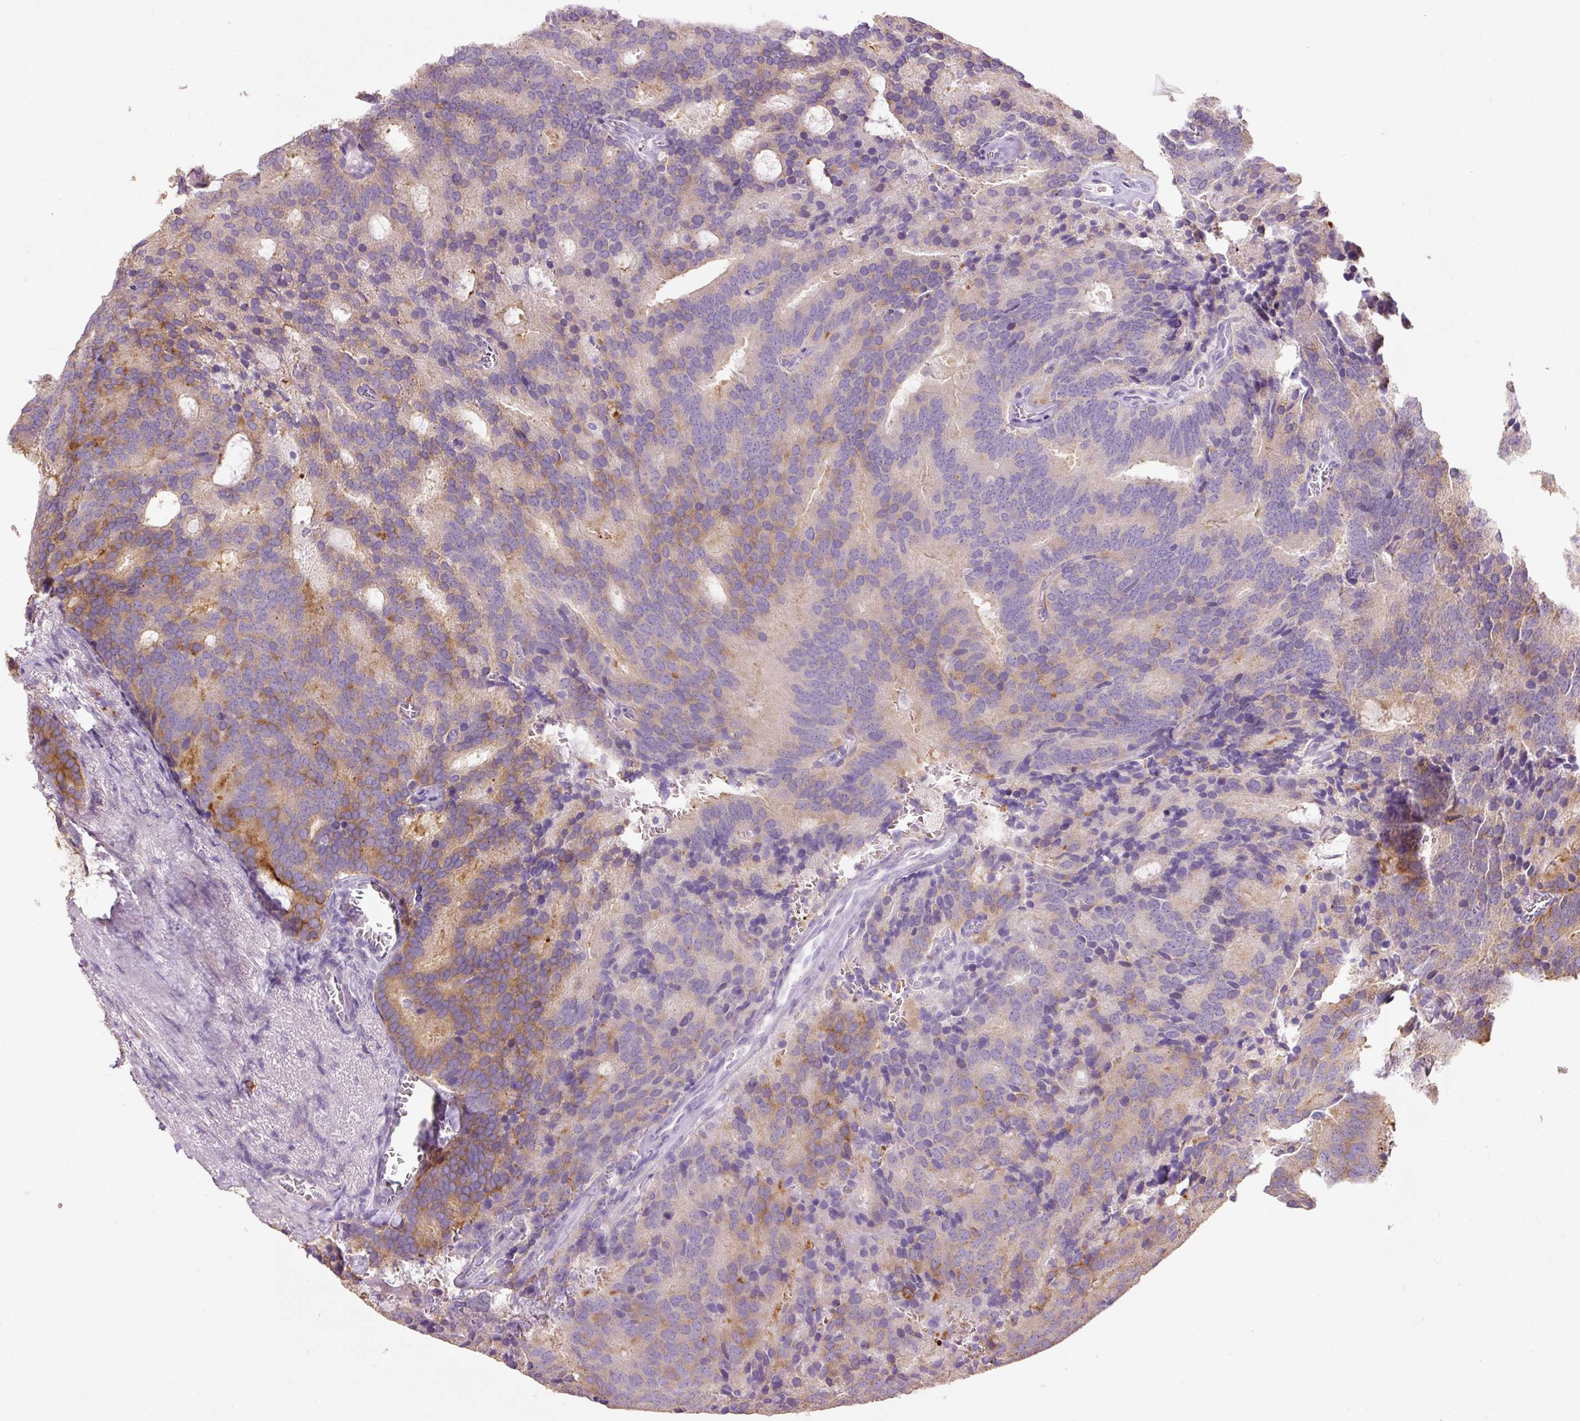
{"staining": {"intensity": "moderate", "quantity": "25%-75%", "location": "cytoplasmic/membranous"}, "tissue": "prostate cancer", "cell_type": "Tumor cells", "image_type": "cancer", "snomed": [{"axis": "morphology", "description": "Adenocarcinoma, Low grade"}, {"axis": "topography", "description": "Prostate"}], "caption": "Immunohistochemical staining of prostate cancer (adenocarcinoma (low-grade)) demonstrates medium levels of moderate cytoplasmic/membranous staining in approximately 25%-75% of tumor cells.", "gene": "HAX1", "patient": {"sex": "male", "age": 71}}